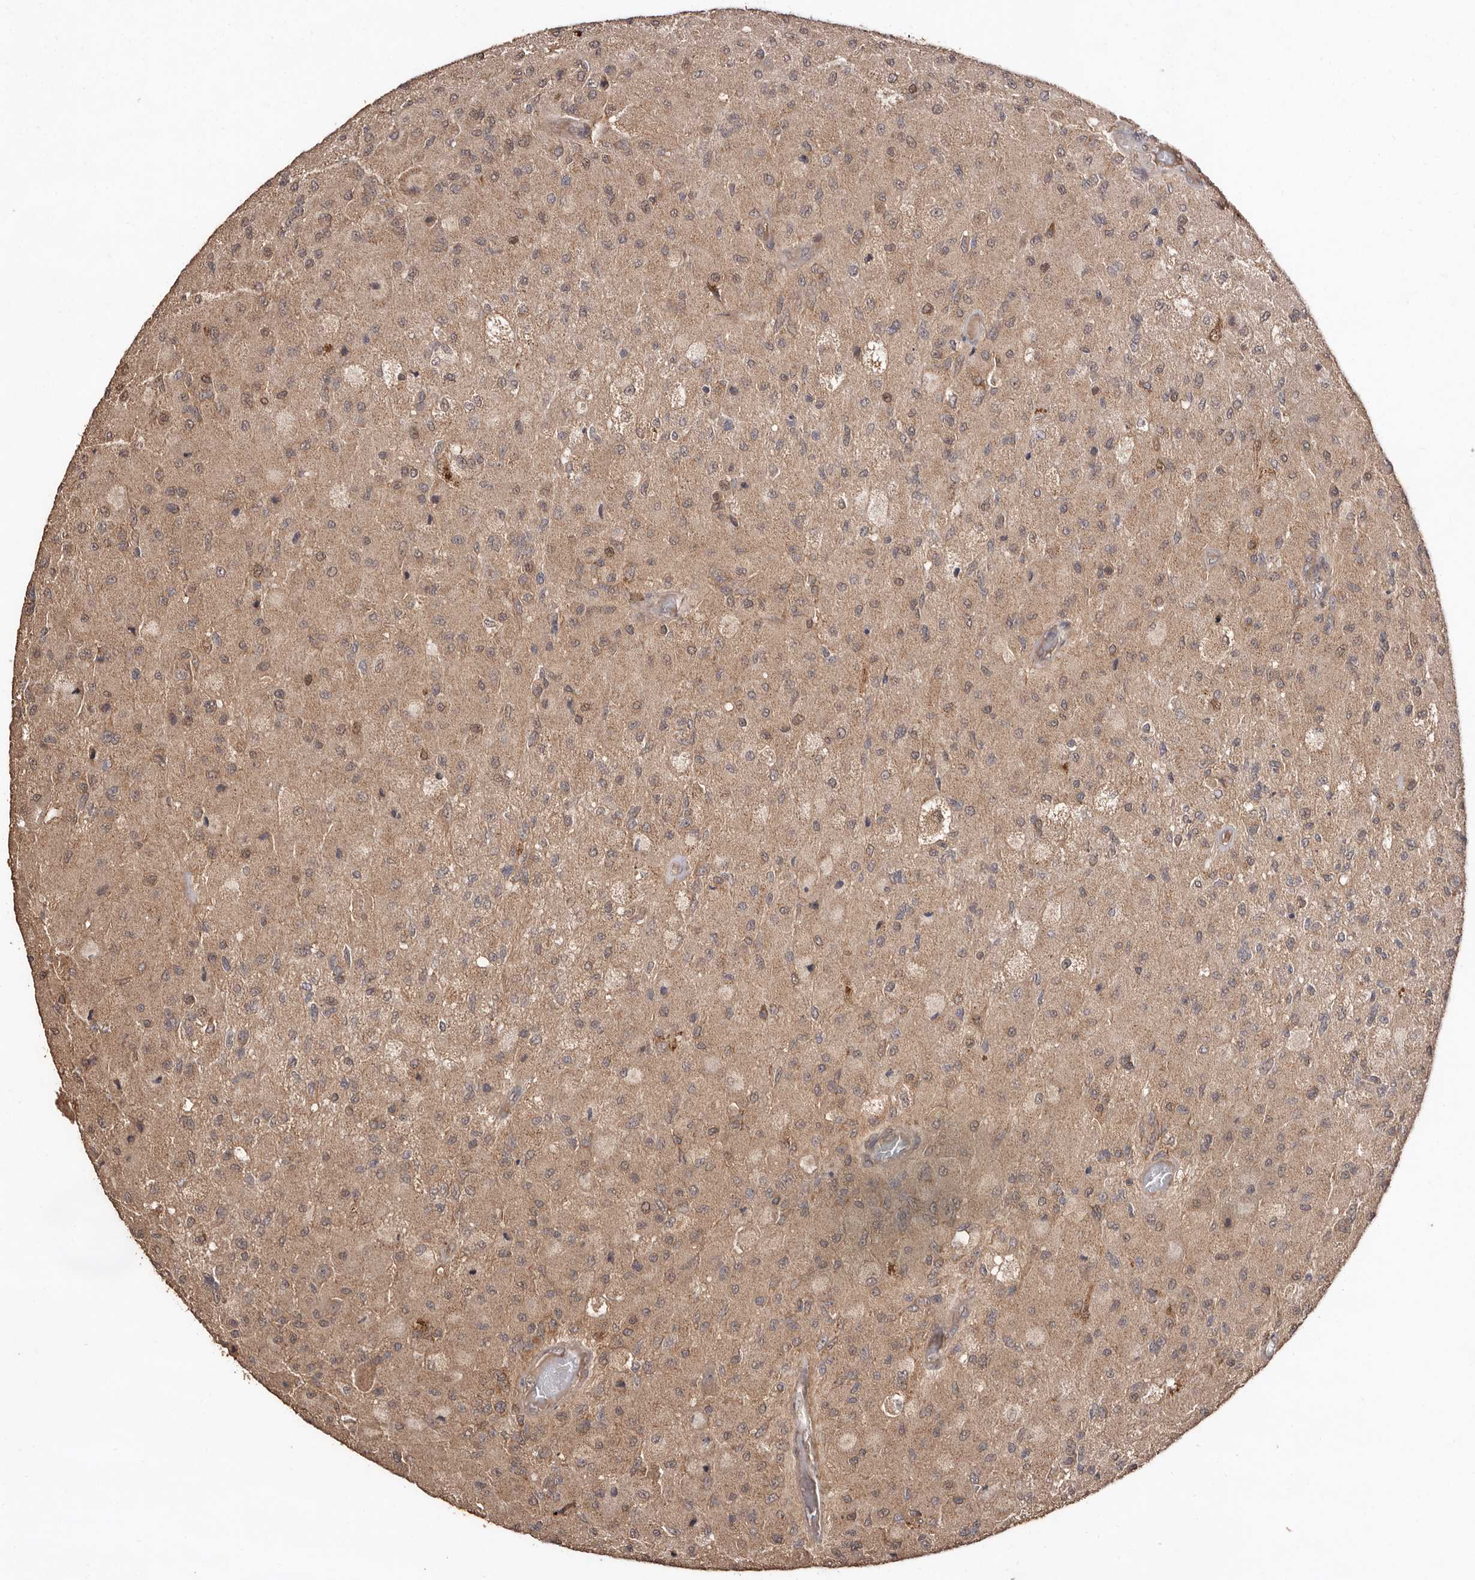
{"staining": {"intensity": "weak", "quantity": "25%-75%", "location": "cytoplasmic/membranous,nuclear"}, "tissue": "glioma", "cell_type": "Tumor cells", "image_type": "cancer", "snomed": [{"axis": "morphology", "description": "Normal tissue, NOS"}, {"axis": "morphology", "description": "Glioma, malignant, High grade"}, {"axis": "topography", "description": "Cerebral cortex"}], "caption": "A high-resolution micrograph shows immunohistochemistry staining of malignant high-grade glioma, which exhibits weak cytoplasmic/membranous and nuclear staining in about 25%-75% of tumor cells.", "gene": "RWDD1", "patient": {"sex": "male", "age": 77}}